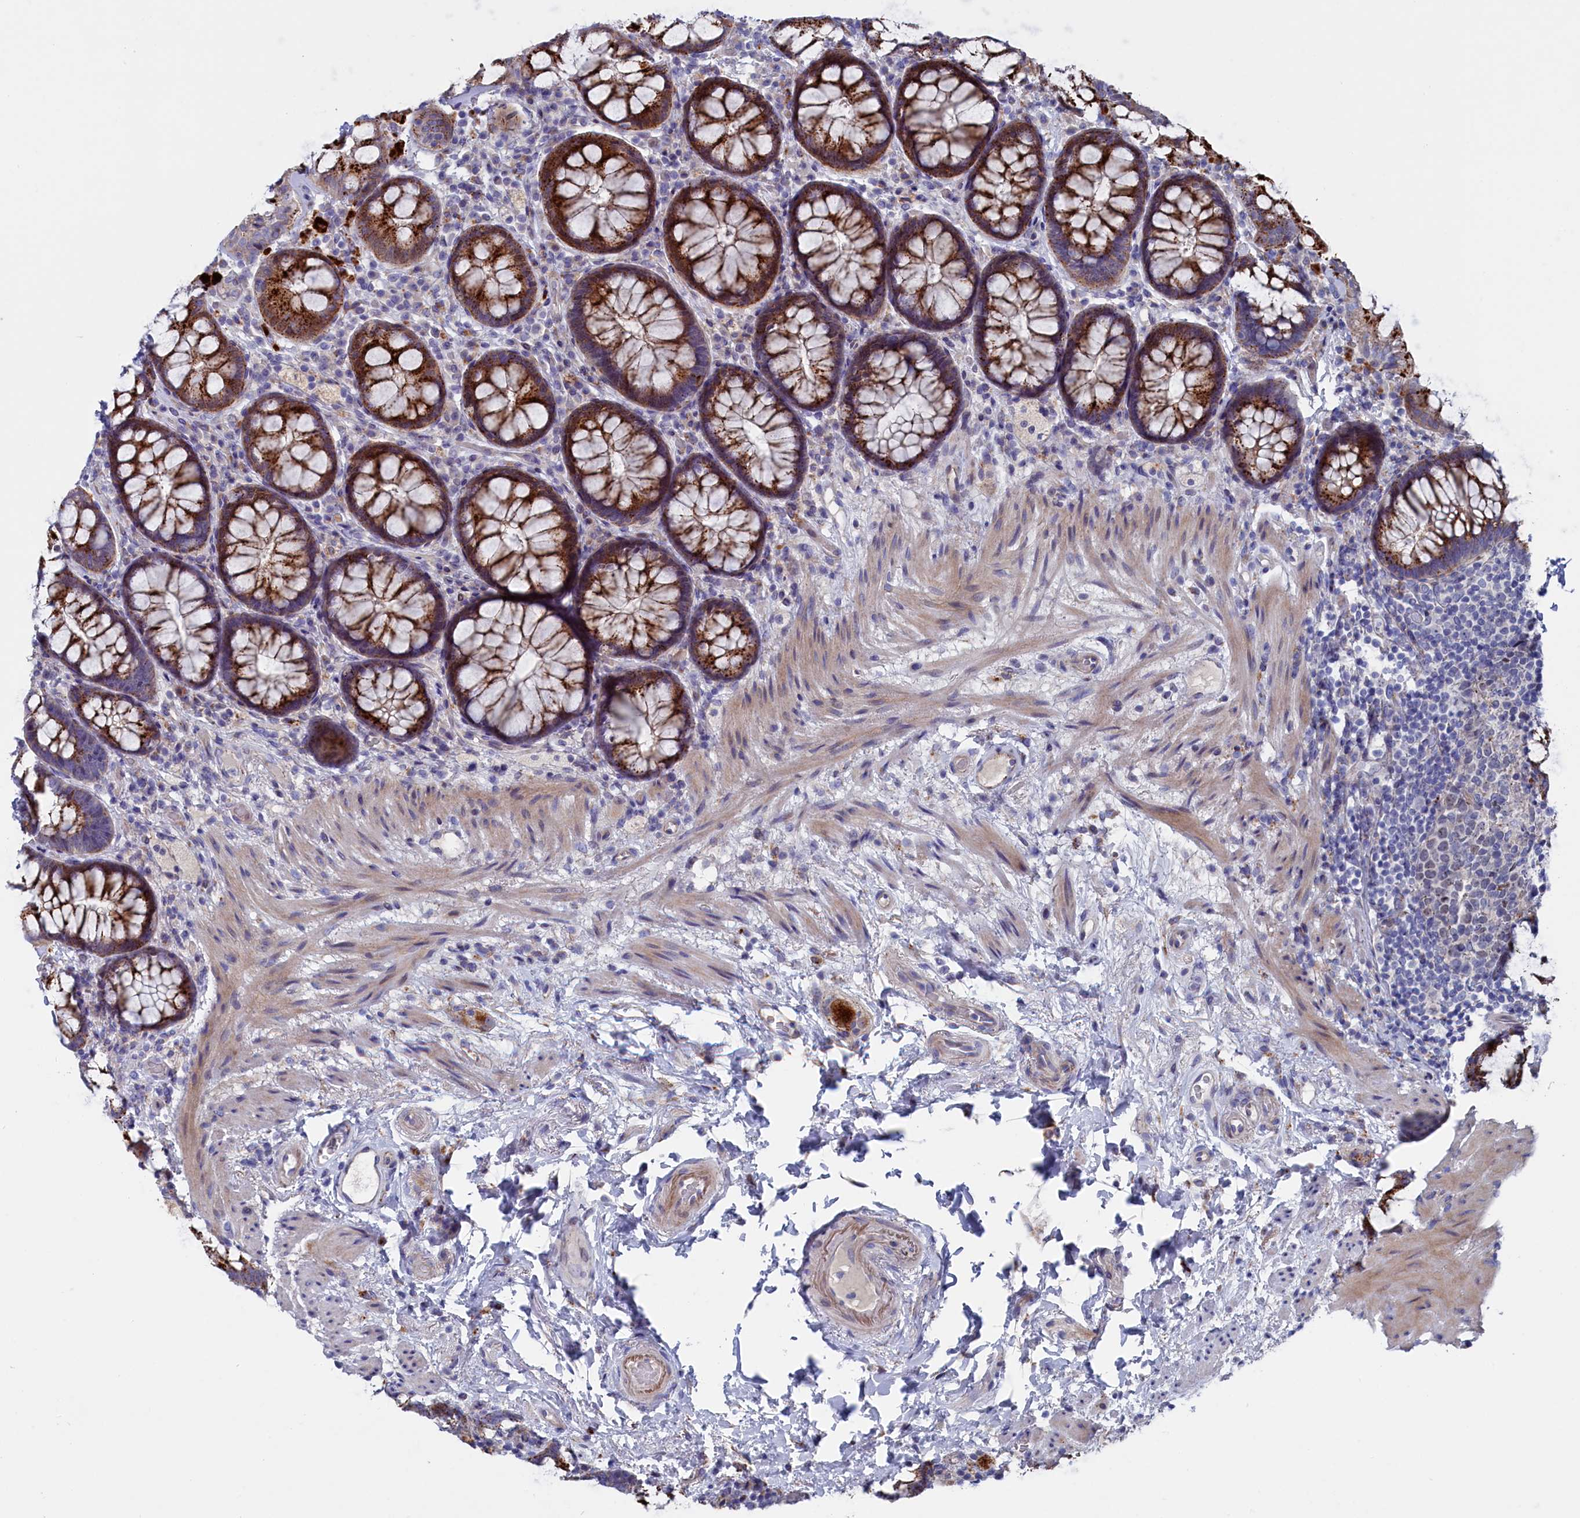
{"staining": {"intensity": "moderate", "quantity": ">75%", "location": "cytoplasmic/membranous"}, "tissue": "rectum", "cell_type": "Glandular cells", "image_type": "normal", "snomed": [{"axis": "morphology", "description": "Normal tissue, NOS"}, {"axis": "topography", "description": "Rectum"}], "caption": "This is a histology image of IHC staining of normal rectum, which shows moderate staining in the cytoplasmic/membranous of glandular cells.", "gene": "NUDT7", "patient": {"sex": "male", "age": 83}}